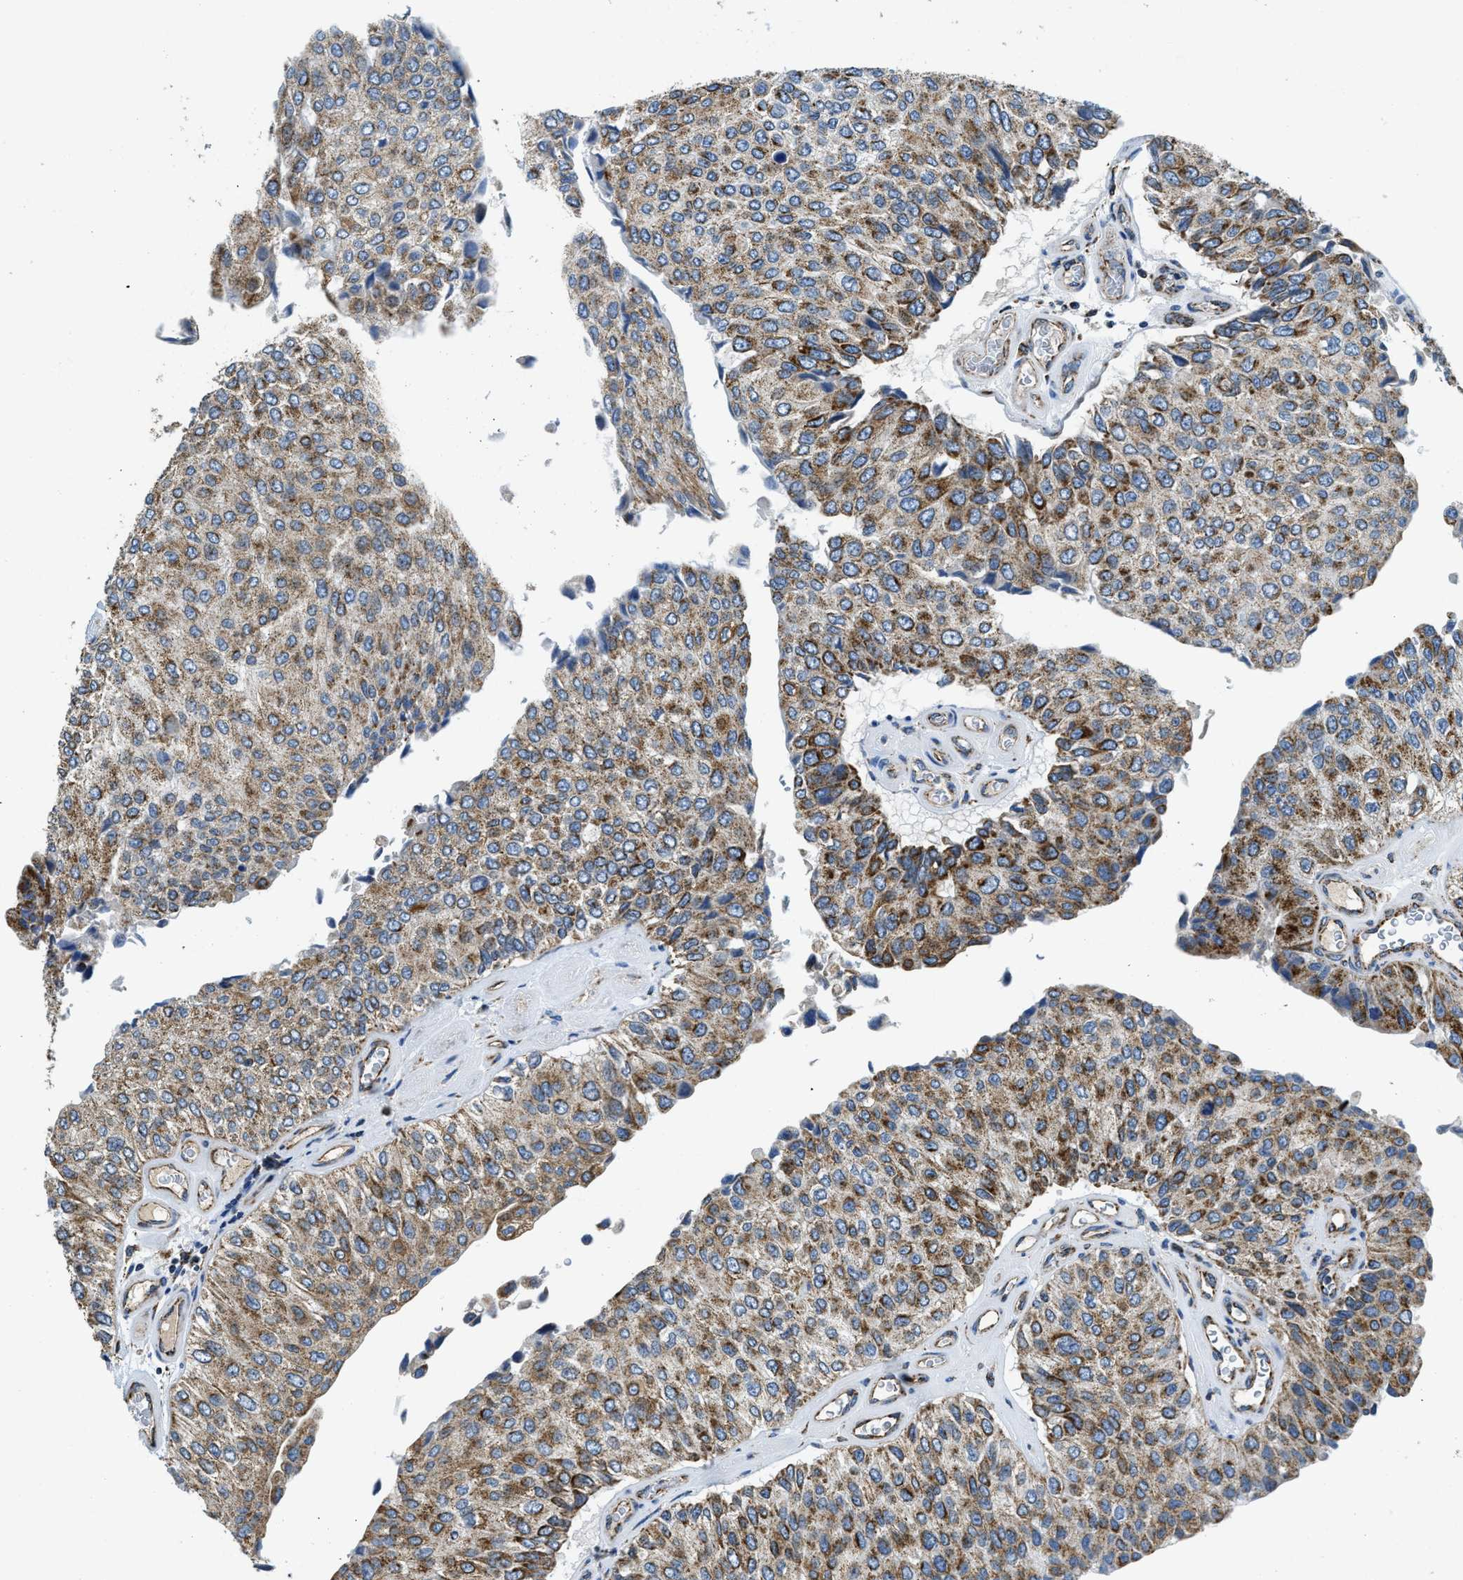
{"staining": {"intensity": "moderate", "quantity": ">75%", "location": "cytoplasmic/membranous"}, "tissue": "urothelial cancer", "cell_type": "Tumor cells", "image_type": "cancer", "snomed": [{"axis": "morphology", "description": "Urothelial carcinoma, High grade"}, {"axis": "topography", "description": "Kidney"}, {"axis": "topography", "description": "Urinary bladder"}], "caption": "The histopathology image displays staining of urothelial cancer, revealing moderate cytoplasmic/membranous protein staining (brown color) within tumor cells. (brown staining indicates protein expression, while blue staining denotes nuclei).", "gene": "STK33", "patient": {"sex": "male", "age": 77}}